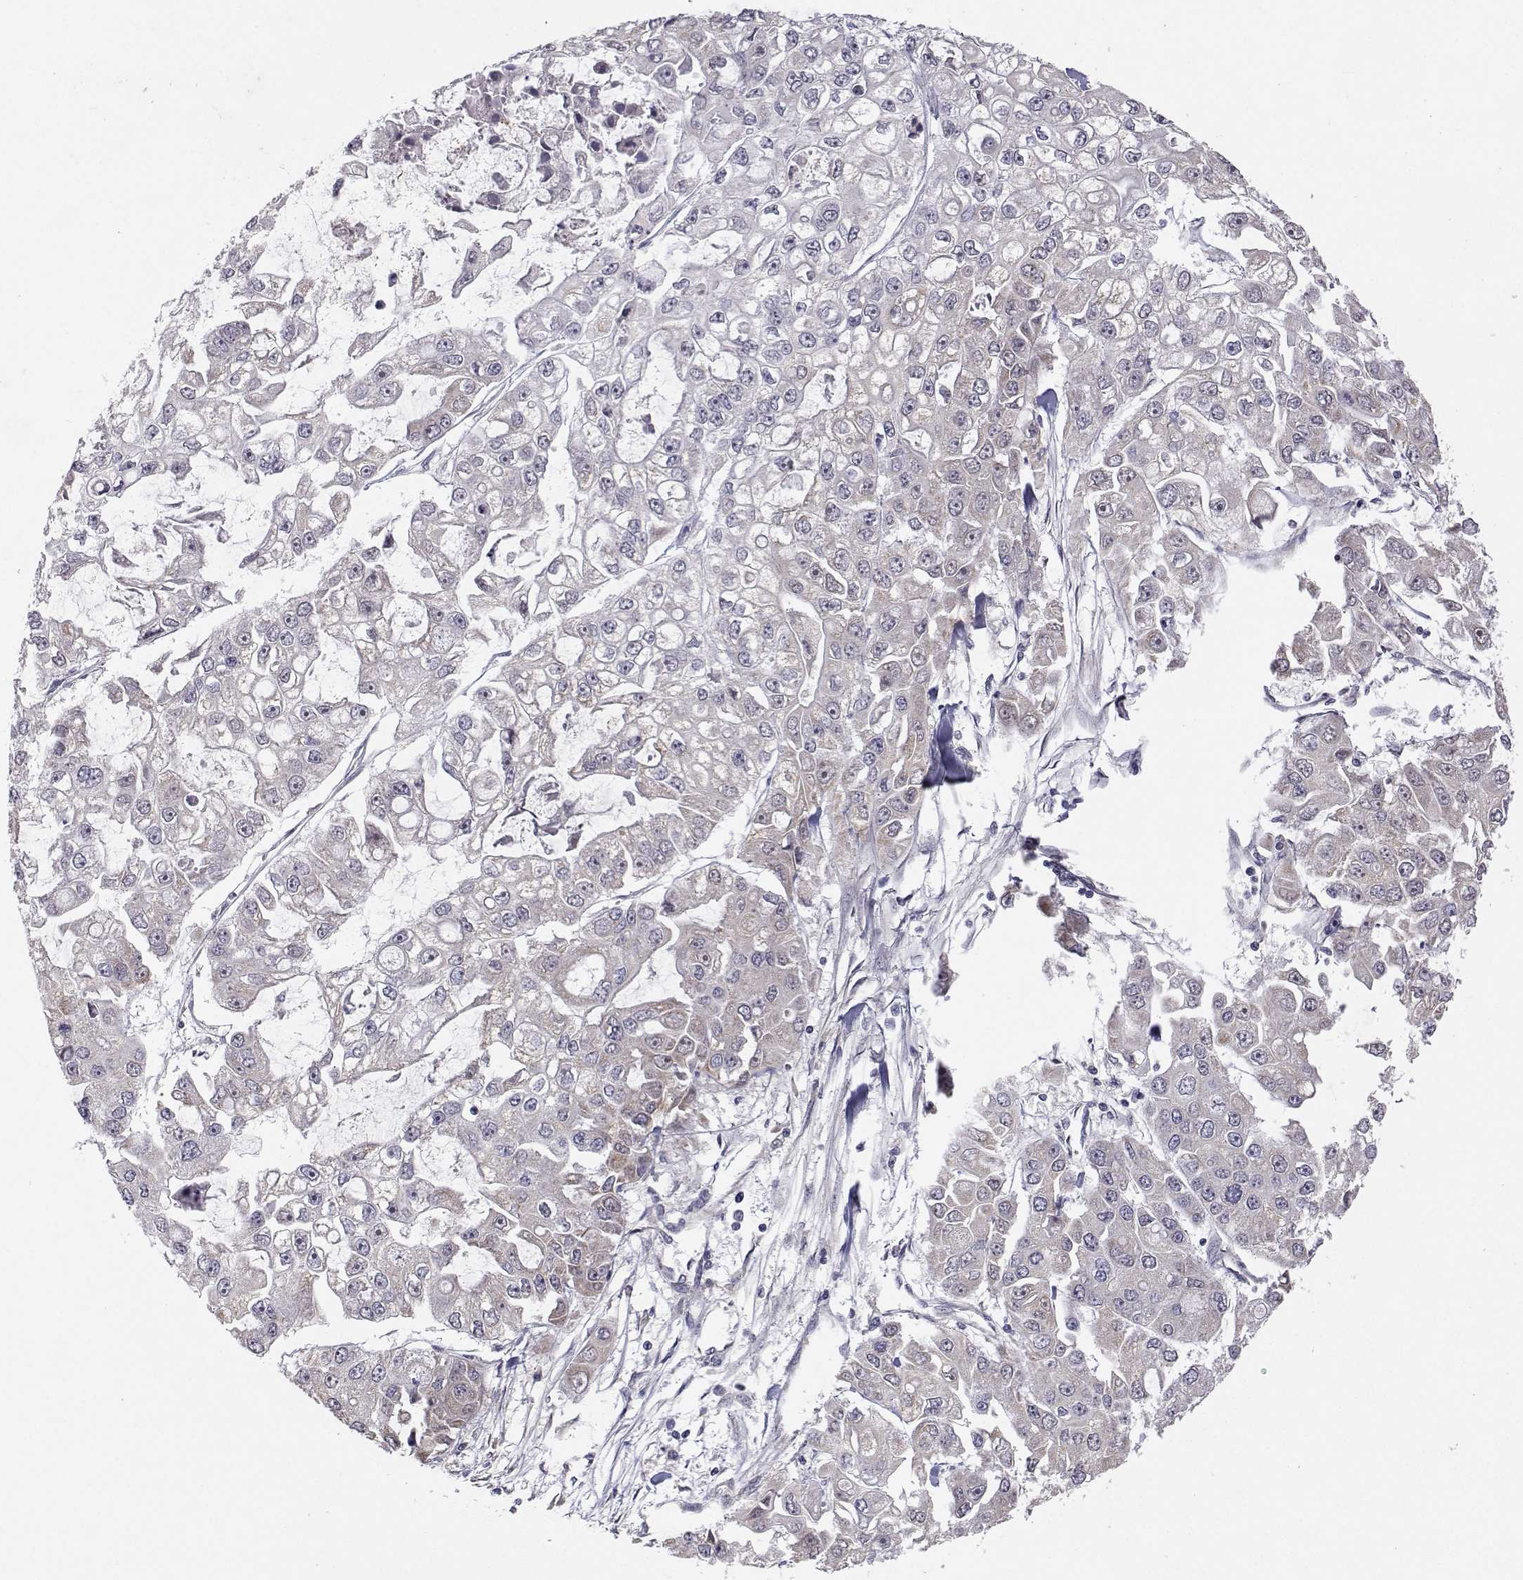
{"staining": {"intensity": "negative", "quantity": "none", "location": "none"}, "tissue": "ovarian cancer", "cell_type": "Tumor cells", "image_type": "cancer", "snomed": [{"axis": "morphology", "description": "Cystadenocarcinoma, serous, NOS"}, {"axis": "topography", "description": "Ovary"}], "caption": "DAB immunohistochemical staining of ovarian cancer shows no significant staining in tumor cells.", "gene": "MRPL3", "patient": {"sex": "female", "age": 56}}